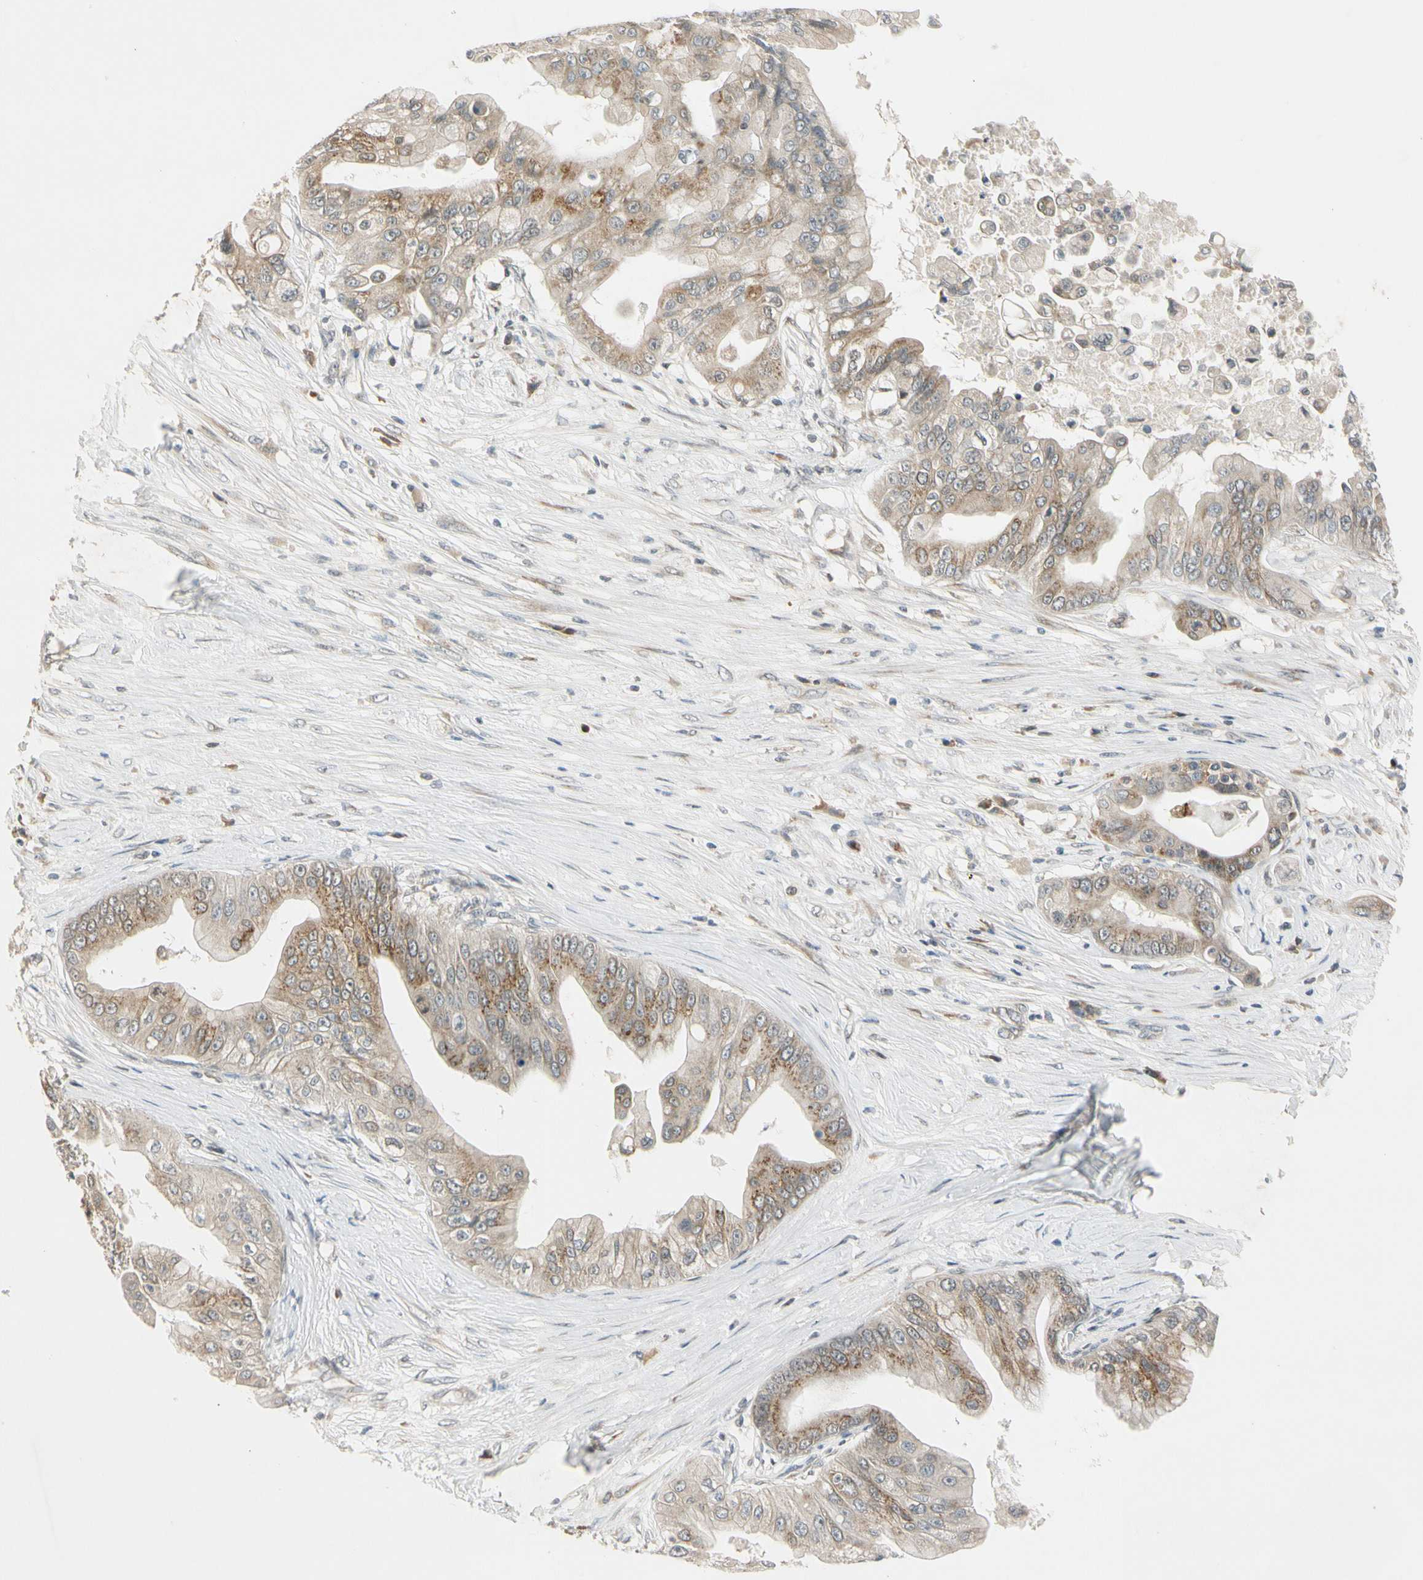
{"staining": {"intensity": "moderate", "quantity": ">75%", "location": "cytoplasmic/membranous"}, "tissue": "pancreatic cancer", "cell_type": "Tumor cells", "image_type": "cancer", "snomed": [{"axis": "morphology", "description": "Adenocarcinoma, NOS"}, {"axis": "topography", "description": "Pancreas"}], "caption": "Adenocarcinoma (pancreatic) stained for a protein (brown) shows moderate cytoplasmic/membranous positive staining in about >75% of tumor cells.", "gene": "RPS6KB2", "patient": {"sex": "female", "age": 75}}